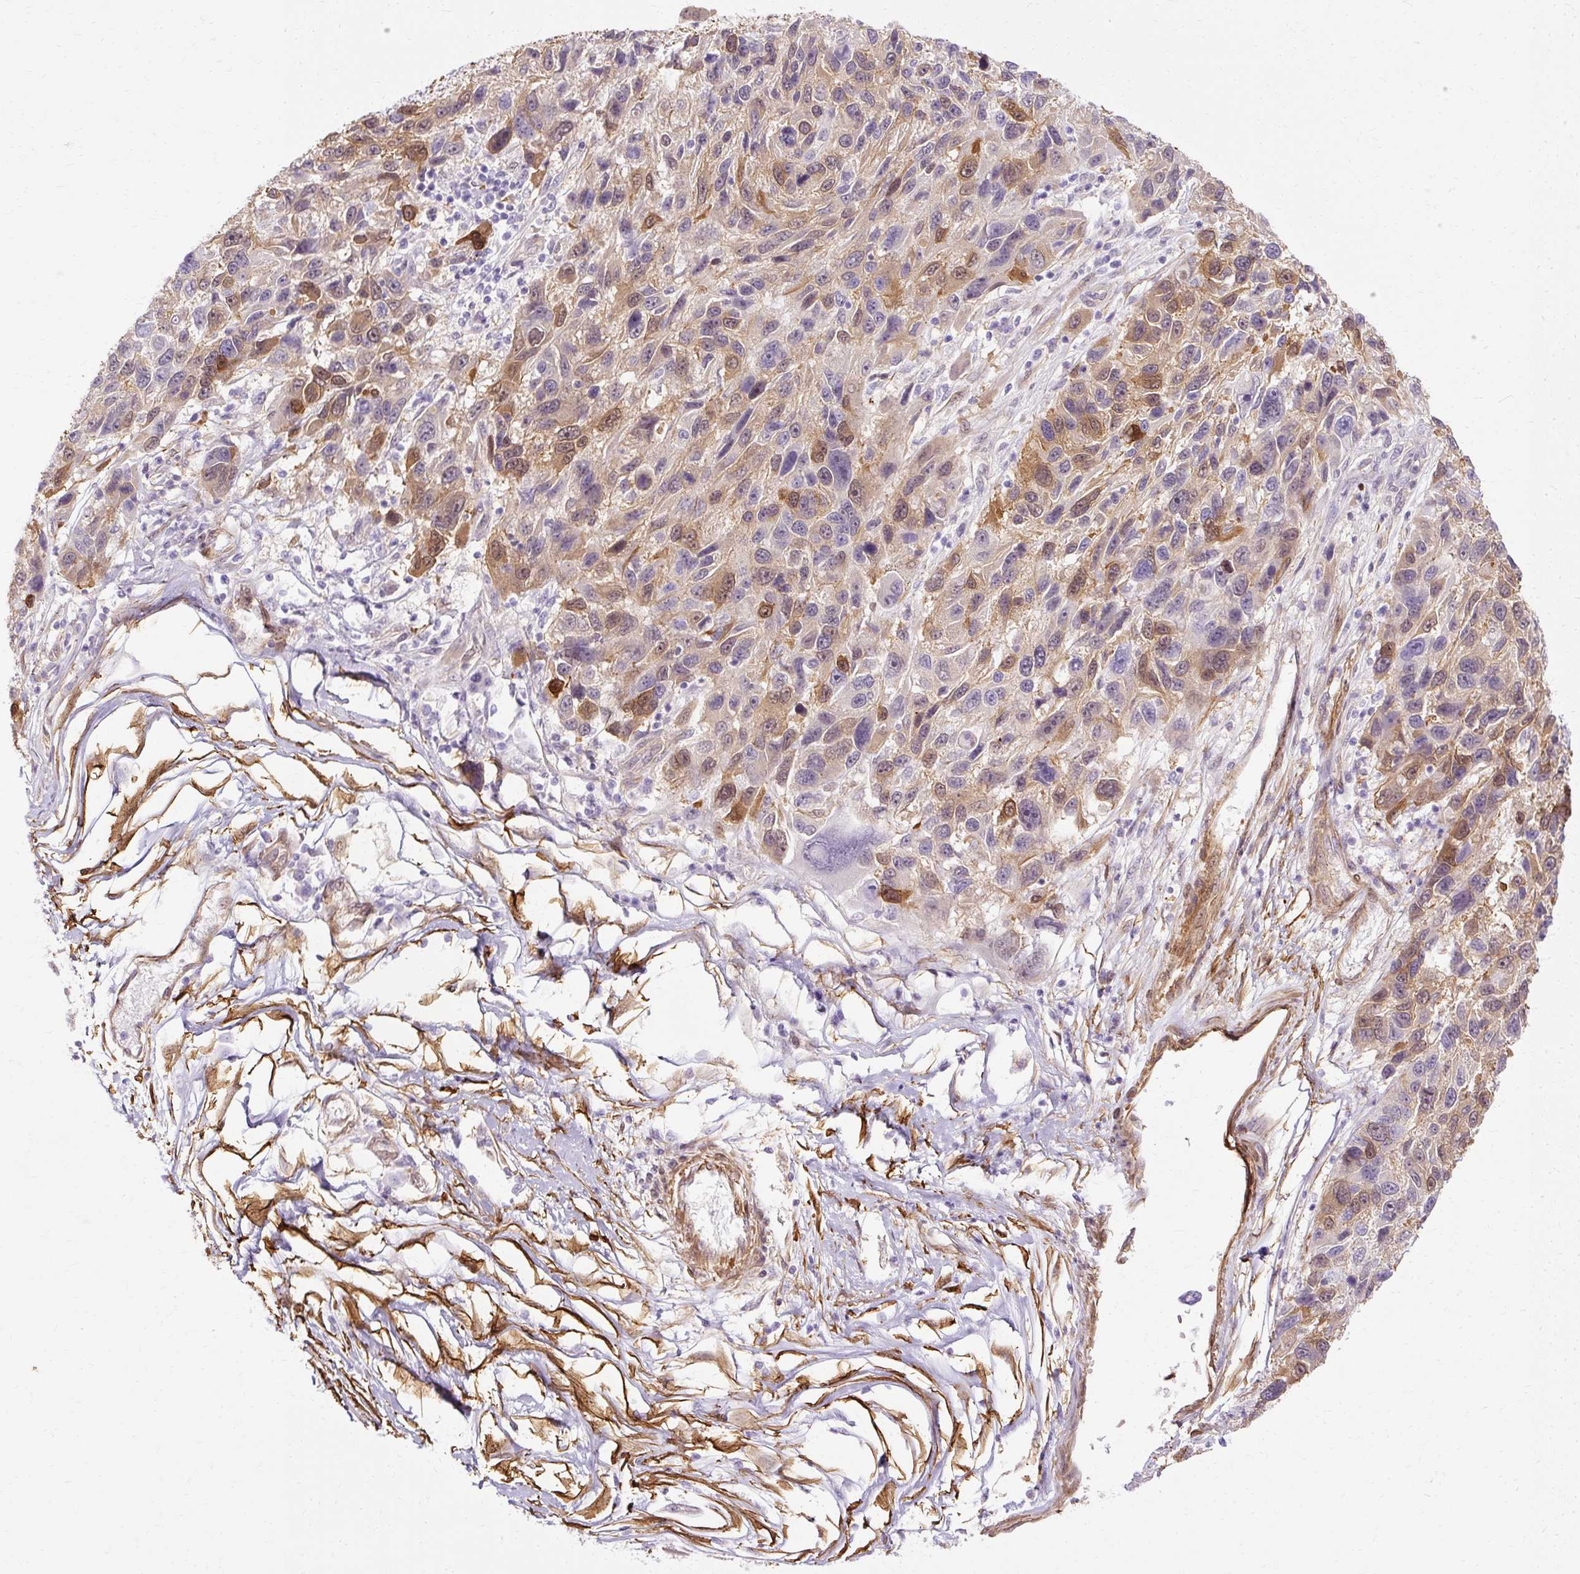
{"staining": {"intensity": "moderate", "quantity": "25%-75%", "location": "cytoplasmic/membranous,nuclear"}, "tissue": "melanoma", "cell_type": "Tumor cells", "image_type": "cancer", "snomed": [{"axis": "morphology", "description": "Malignant melanoma, NOS"}, {"axis": "topography", "description": "Skin"}], "caption": "Malignant melanoma tissue displays moderate cytoplasmic/membranous and nuclear positivity in approximately 25%-75% of tumor cells, visualized by immunohistochemistry. The staining is performed using DAB brown chromogen to label protein expression. The nuclei are counter-stained blue using hematoxylin.", "gene": "CNN3", "patient": {"sex": "male", "age": 53}}